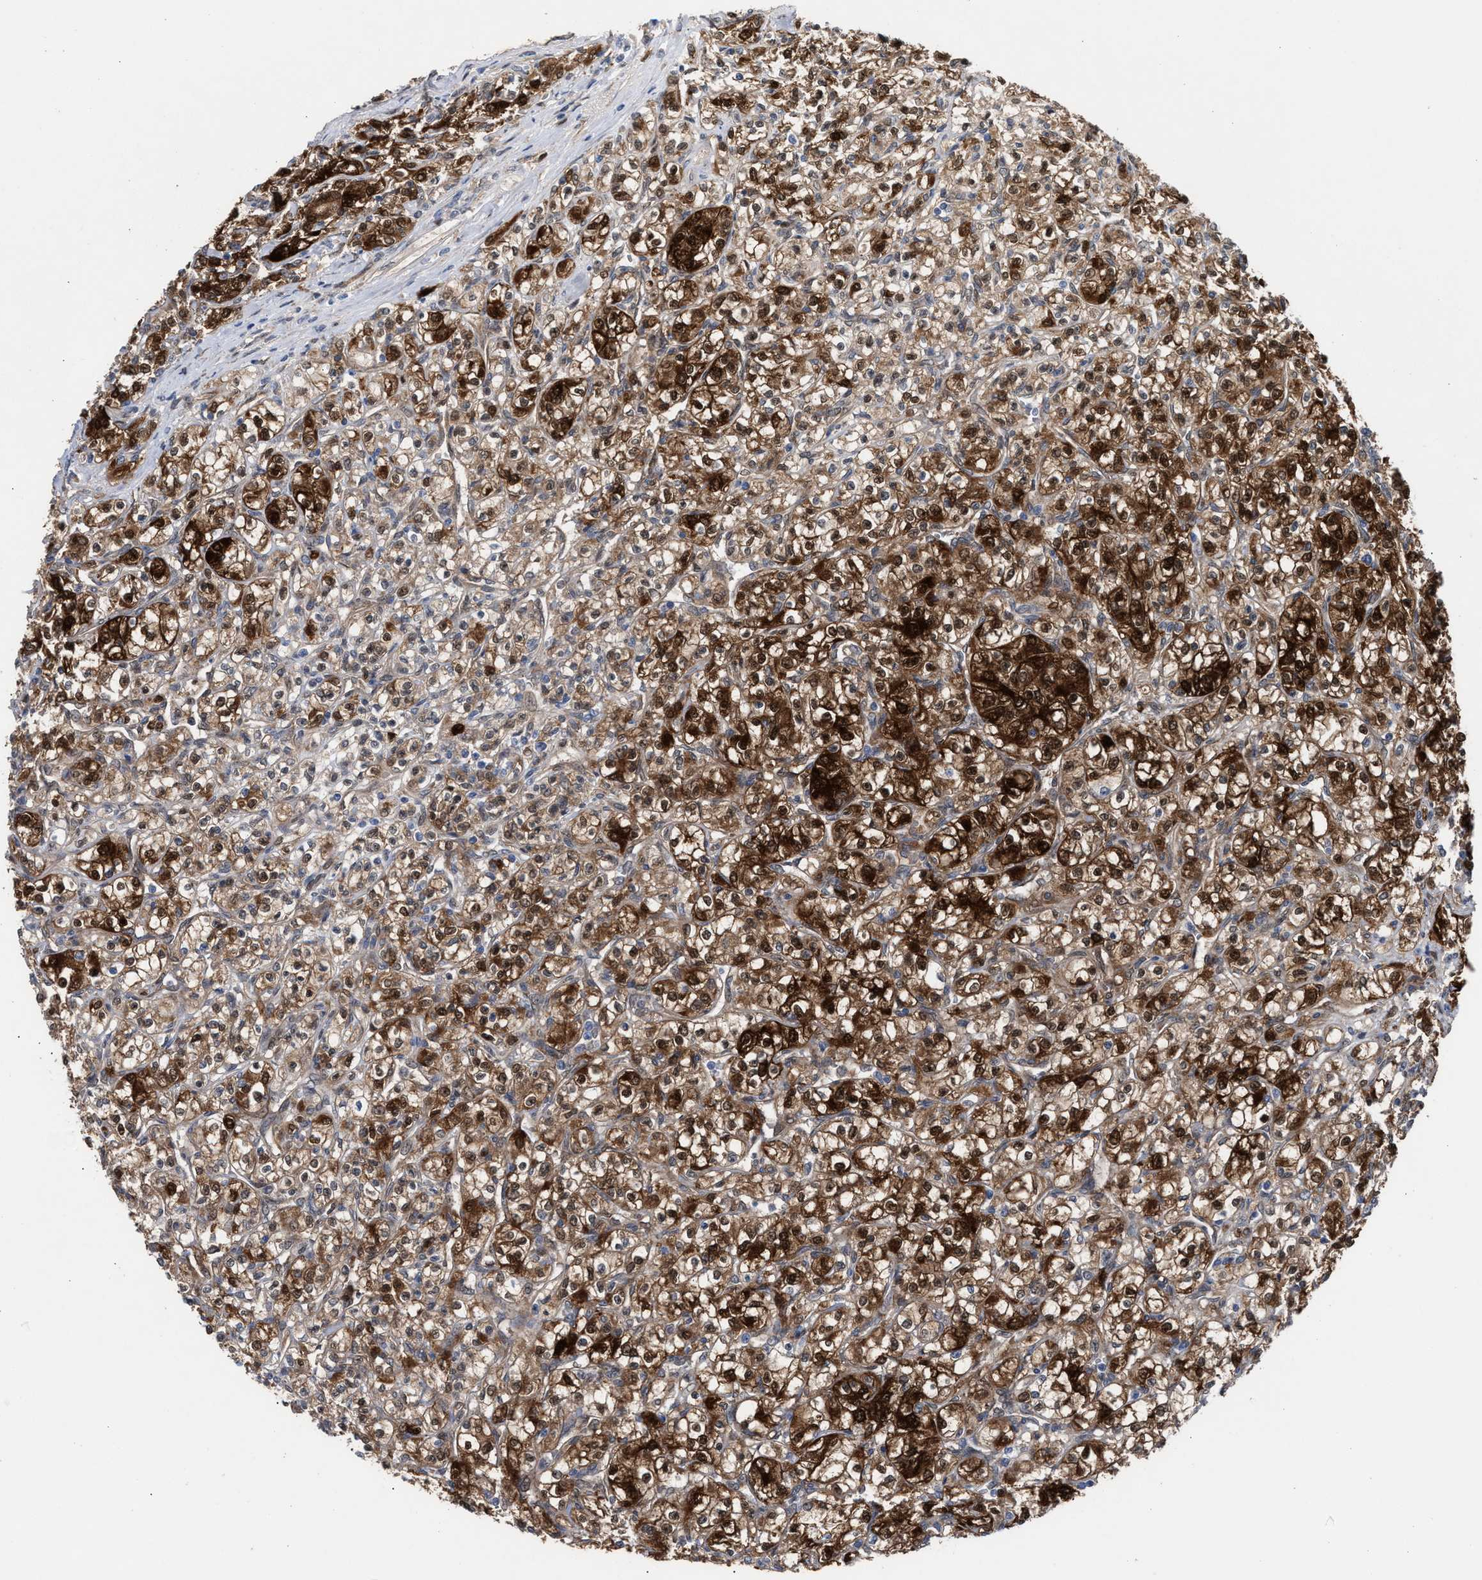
{"staining": {"intensity": "strong", "quantity": ">75%", "location": "cytoplasmic/membranous,nuclear"}, "tissue": "renal cancer", "cell_type": "Tumor cells", "image_type": "cancer", "snomed": [{"axis": "morphology", "description": "Adenocarcinoma, NOS"}, {"axis": "topography", "description": "Kidney"}], "caption": "DAB immunohistochemical staining of human adenocarcinoma (renal) displays strong cytoplasmic/membranous and nuclear protein expression in about >75% of tumor cells.", "gene": "TP53I3", "patient": {"sex": "male", "age": 77}}